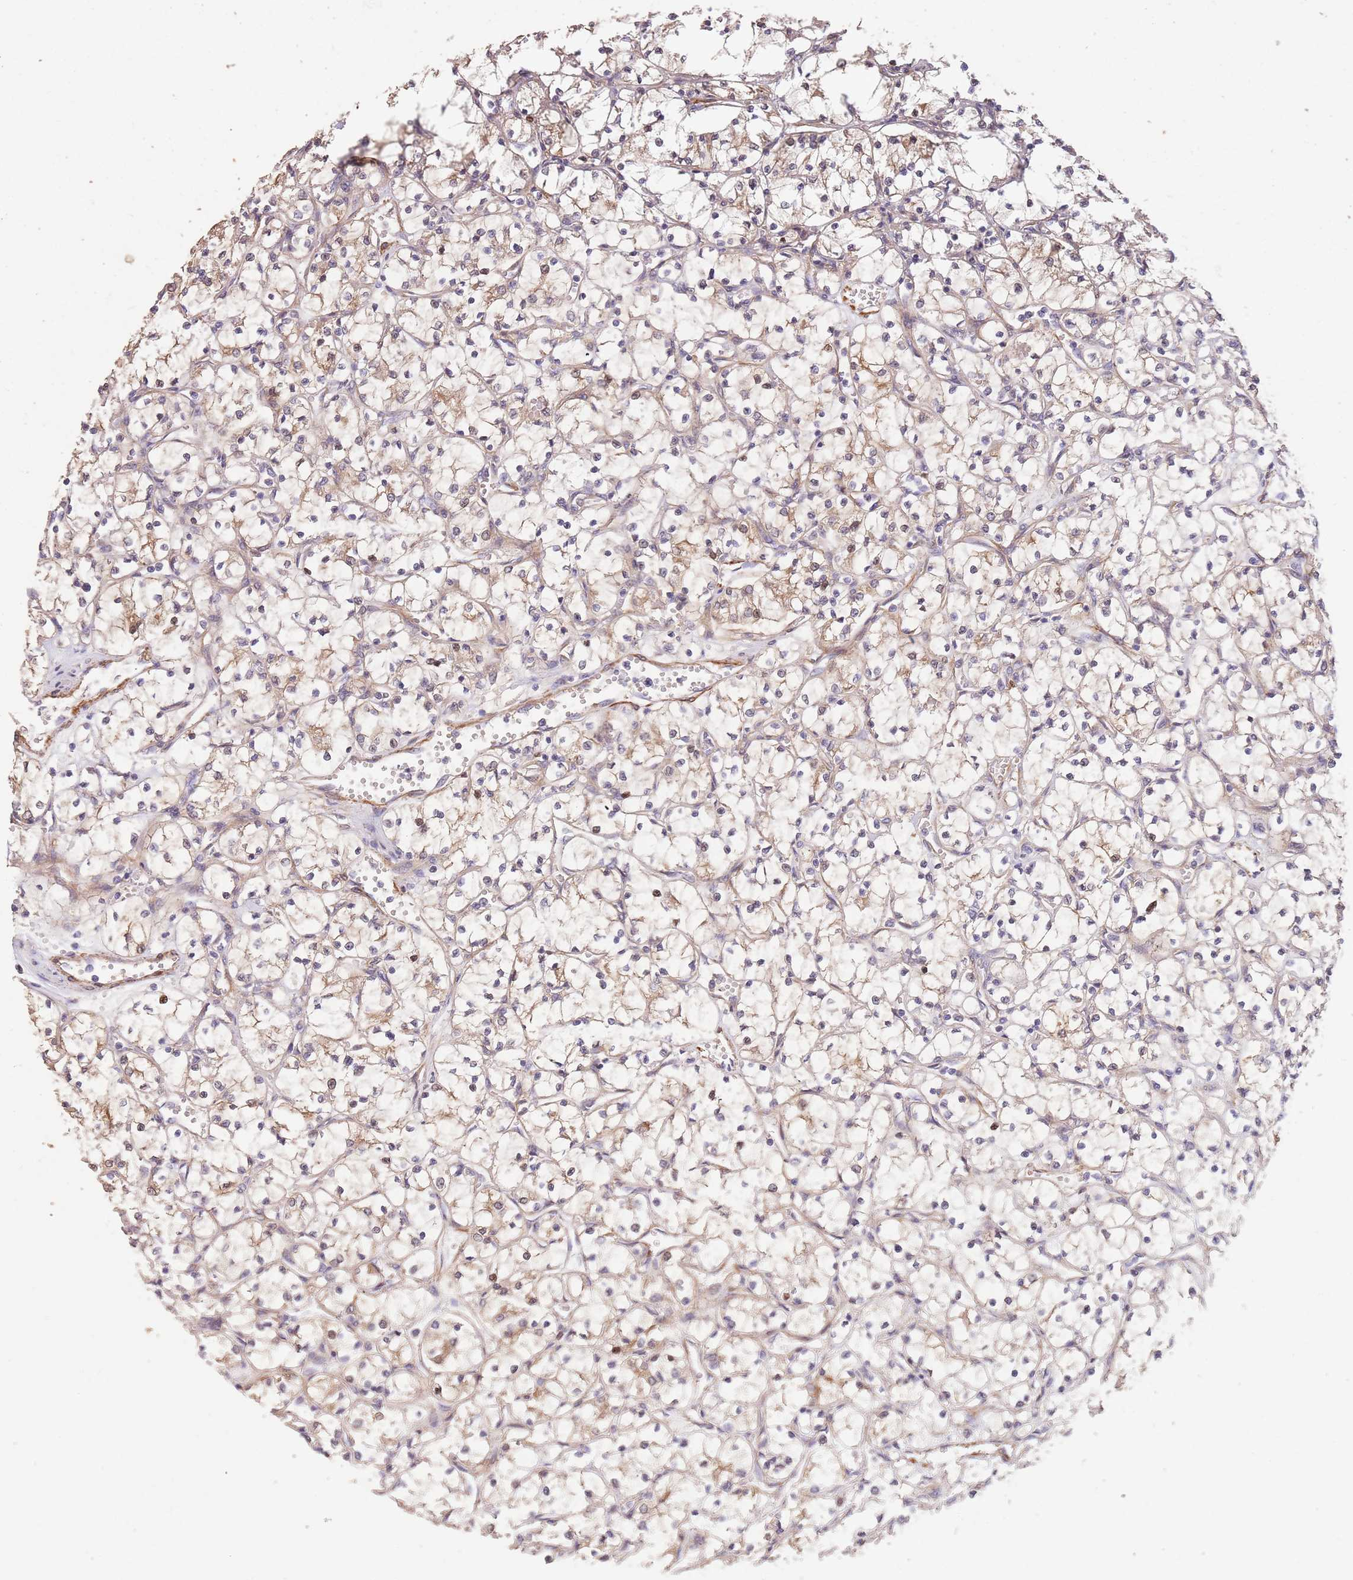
{"staining": {"intensity": "weak", "quantity": "25%-75%", "location": "cytoplasmic/membranous"}, "tissue": "renal cancer", "cell_type": "Tumor cells", "image_type": "cancer", "snomed": [{"axis": "morphology", "description": "Adenocarcinoma, NOS"}, {"axis": "topography", "description": "Kidney"}], "caption": "IHC histopathology image of human adenocarcinoma (renal) stained for a protein (brown), which exhibits low levels of weak cytoplasmic/membranous staining in about 25%-75% of tumor cells.", "gene": "NLRC4", "patient": {"sex": "female", "age": 69}}